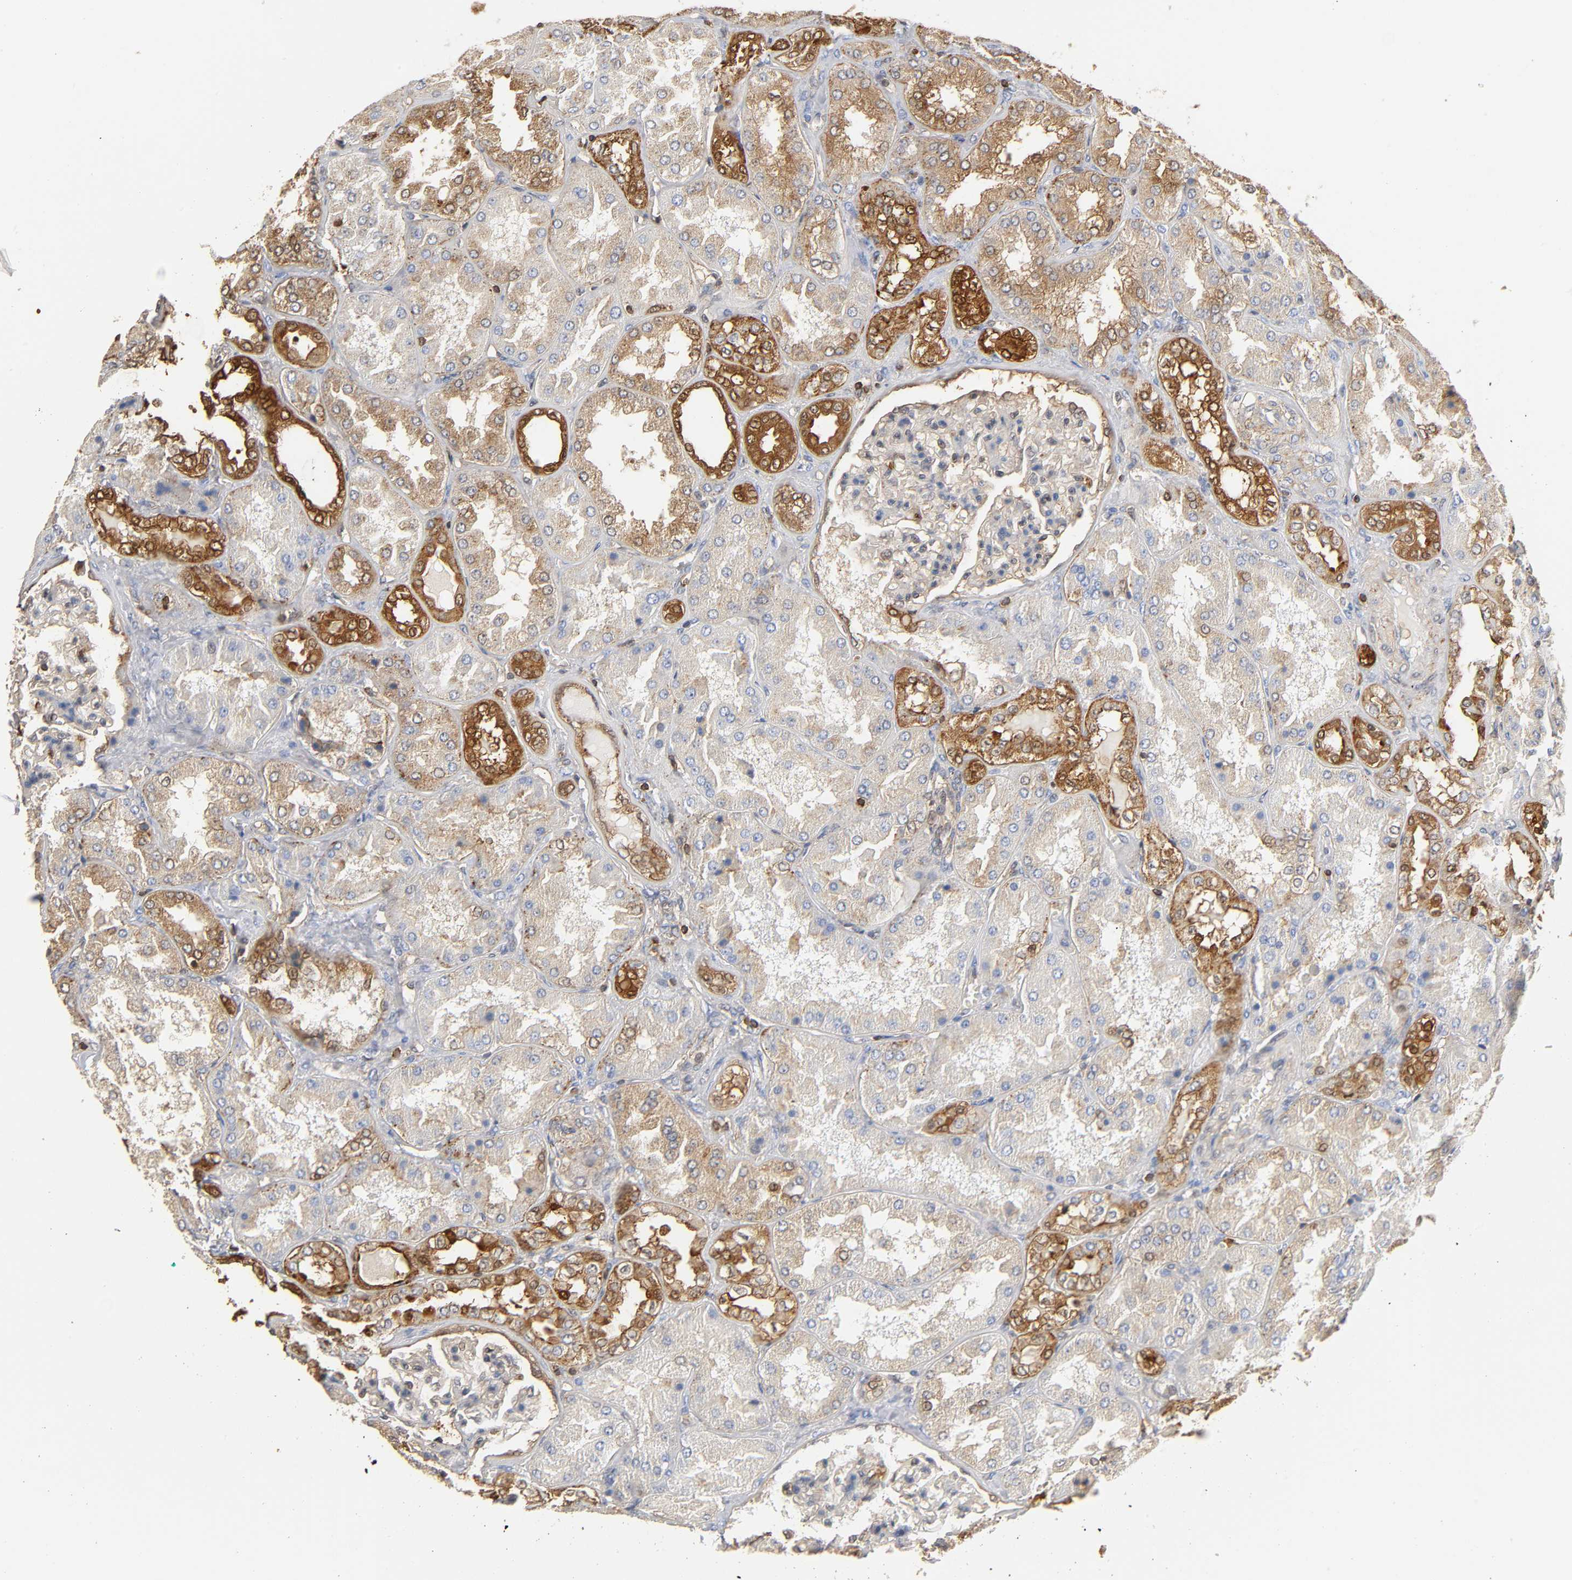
{"staining": {"intensity": "weak", "quantity": "25%-75%", "location": "cytoplasmic/membranous,nuclear"}, "tissue": "kidney", "cell_type": "Cells in glomeruli", "image_type": "normal", "snomed": [{"axis": "morphology", "description": "Normal tissue, NOS"}, {"axis": "topography", "description": "Kidney"}], "caption": "The photomicrograph demonstrates immunohistochemical staining of unremarkable kidney. There is weak cytoplasmic/membranous,nuclear staining is identified in about 25%-75% of cells in glomeruli.", "gene": "ANXA11", "patient": {"sex": "female", "age": 56}}